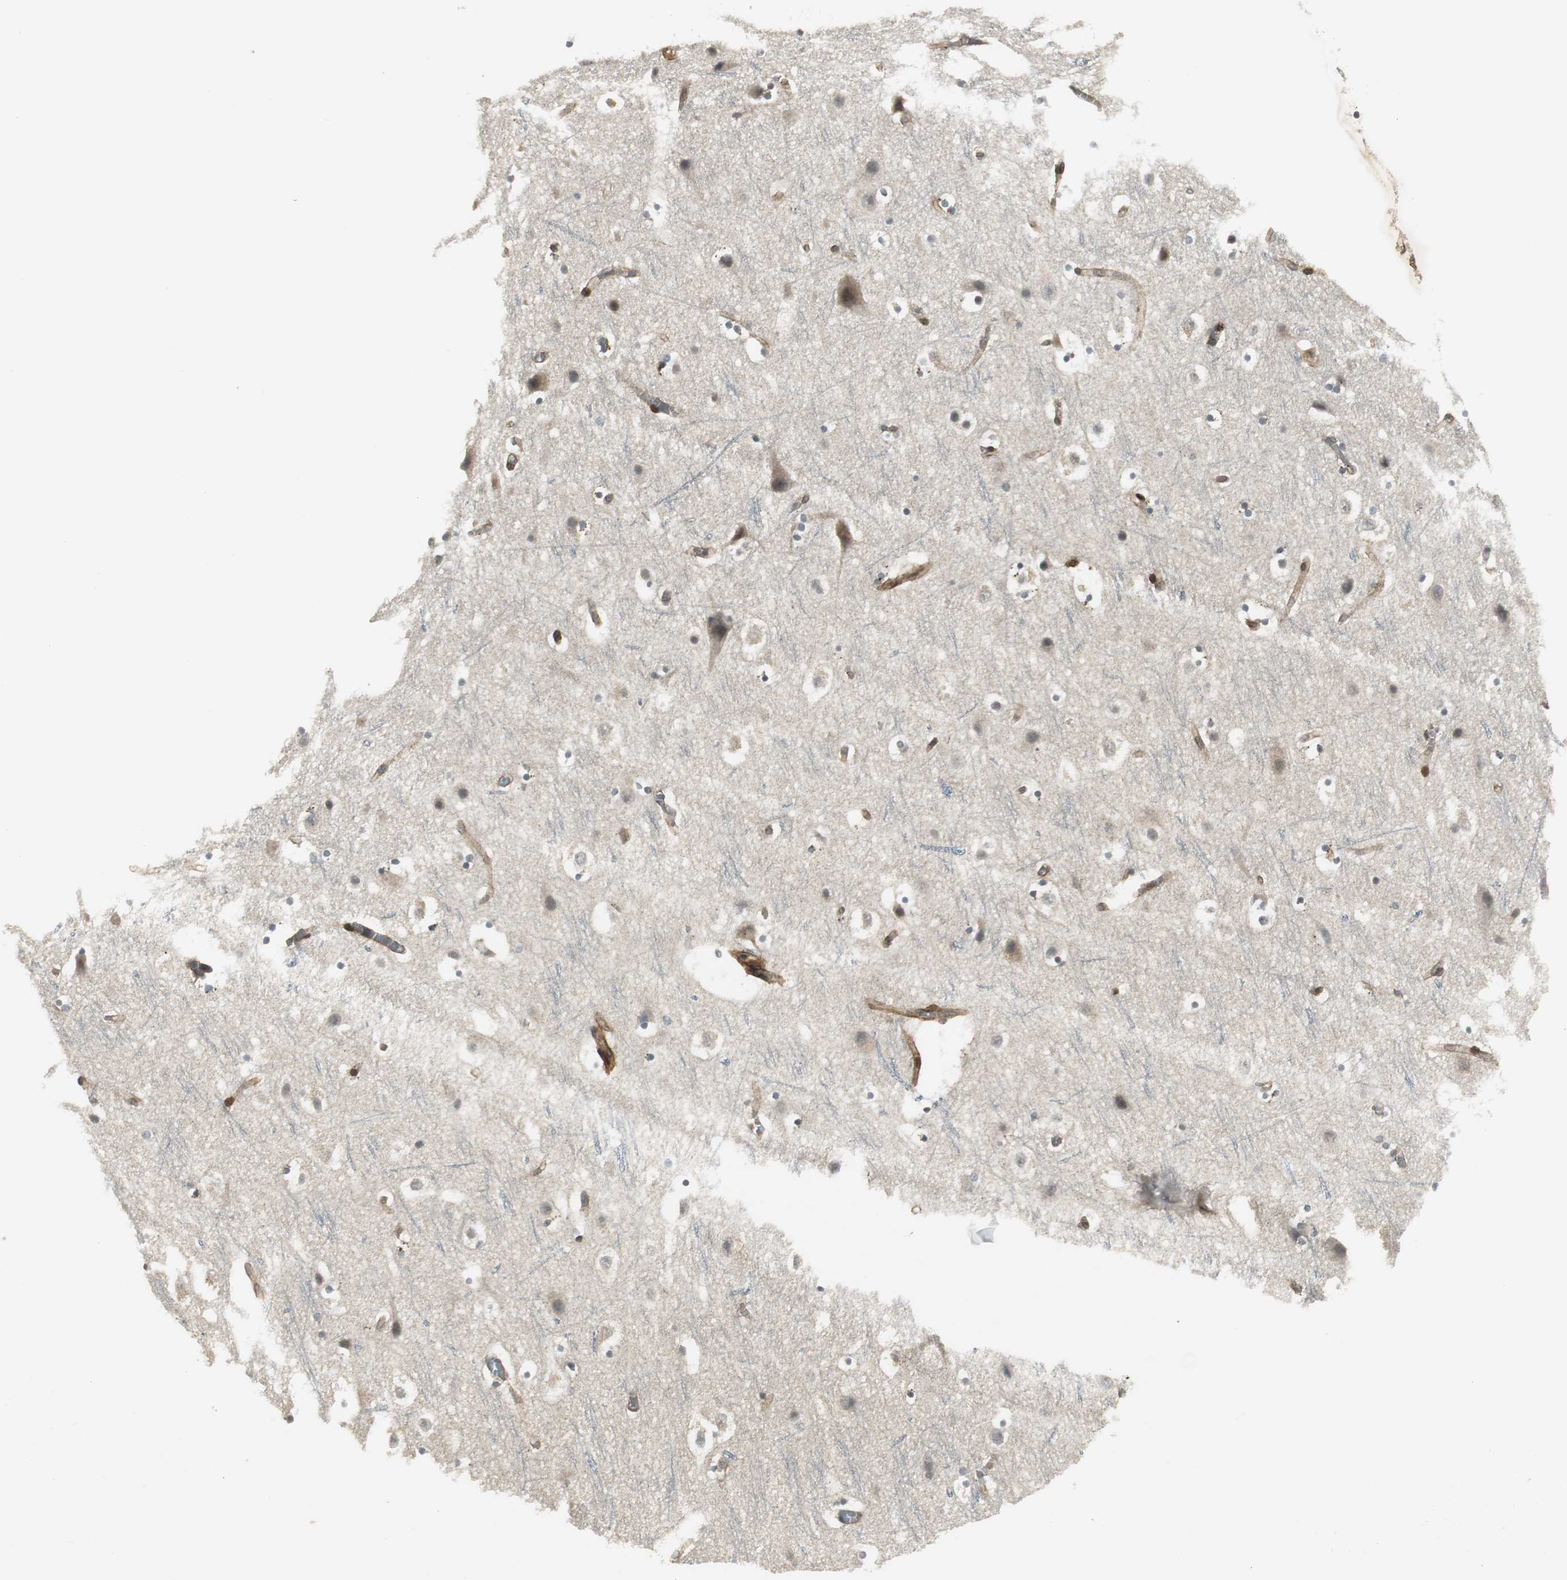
{"staining": {"intensity": "moderate", "quantity": ">75%", "location": "cytoplasmic/membranous"}, "tissue": "cerebral cortex", "cell_type": "Endothelial cells", "image_type": "normal", "snomed": [{"axis": "morphology", "description": "Normal tissue, NOS"}, {"axis": "topography", "description": "Cerebral cortex"}], "caption": "A medium amount of moderate cytoplasmic/membranous positivity is identified in approximately >75% of endothelial cells in normal cerebral cortex. The staining was performed using DAB to visualize the protein expression in brown, while the nuclei were stained in blue with hematoxylin (Magnification: 20x).", "gene": "SCYL3", "patient": {"sex": "male", "age": 45}}